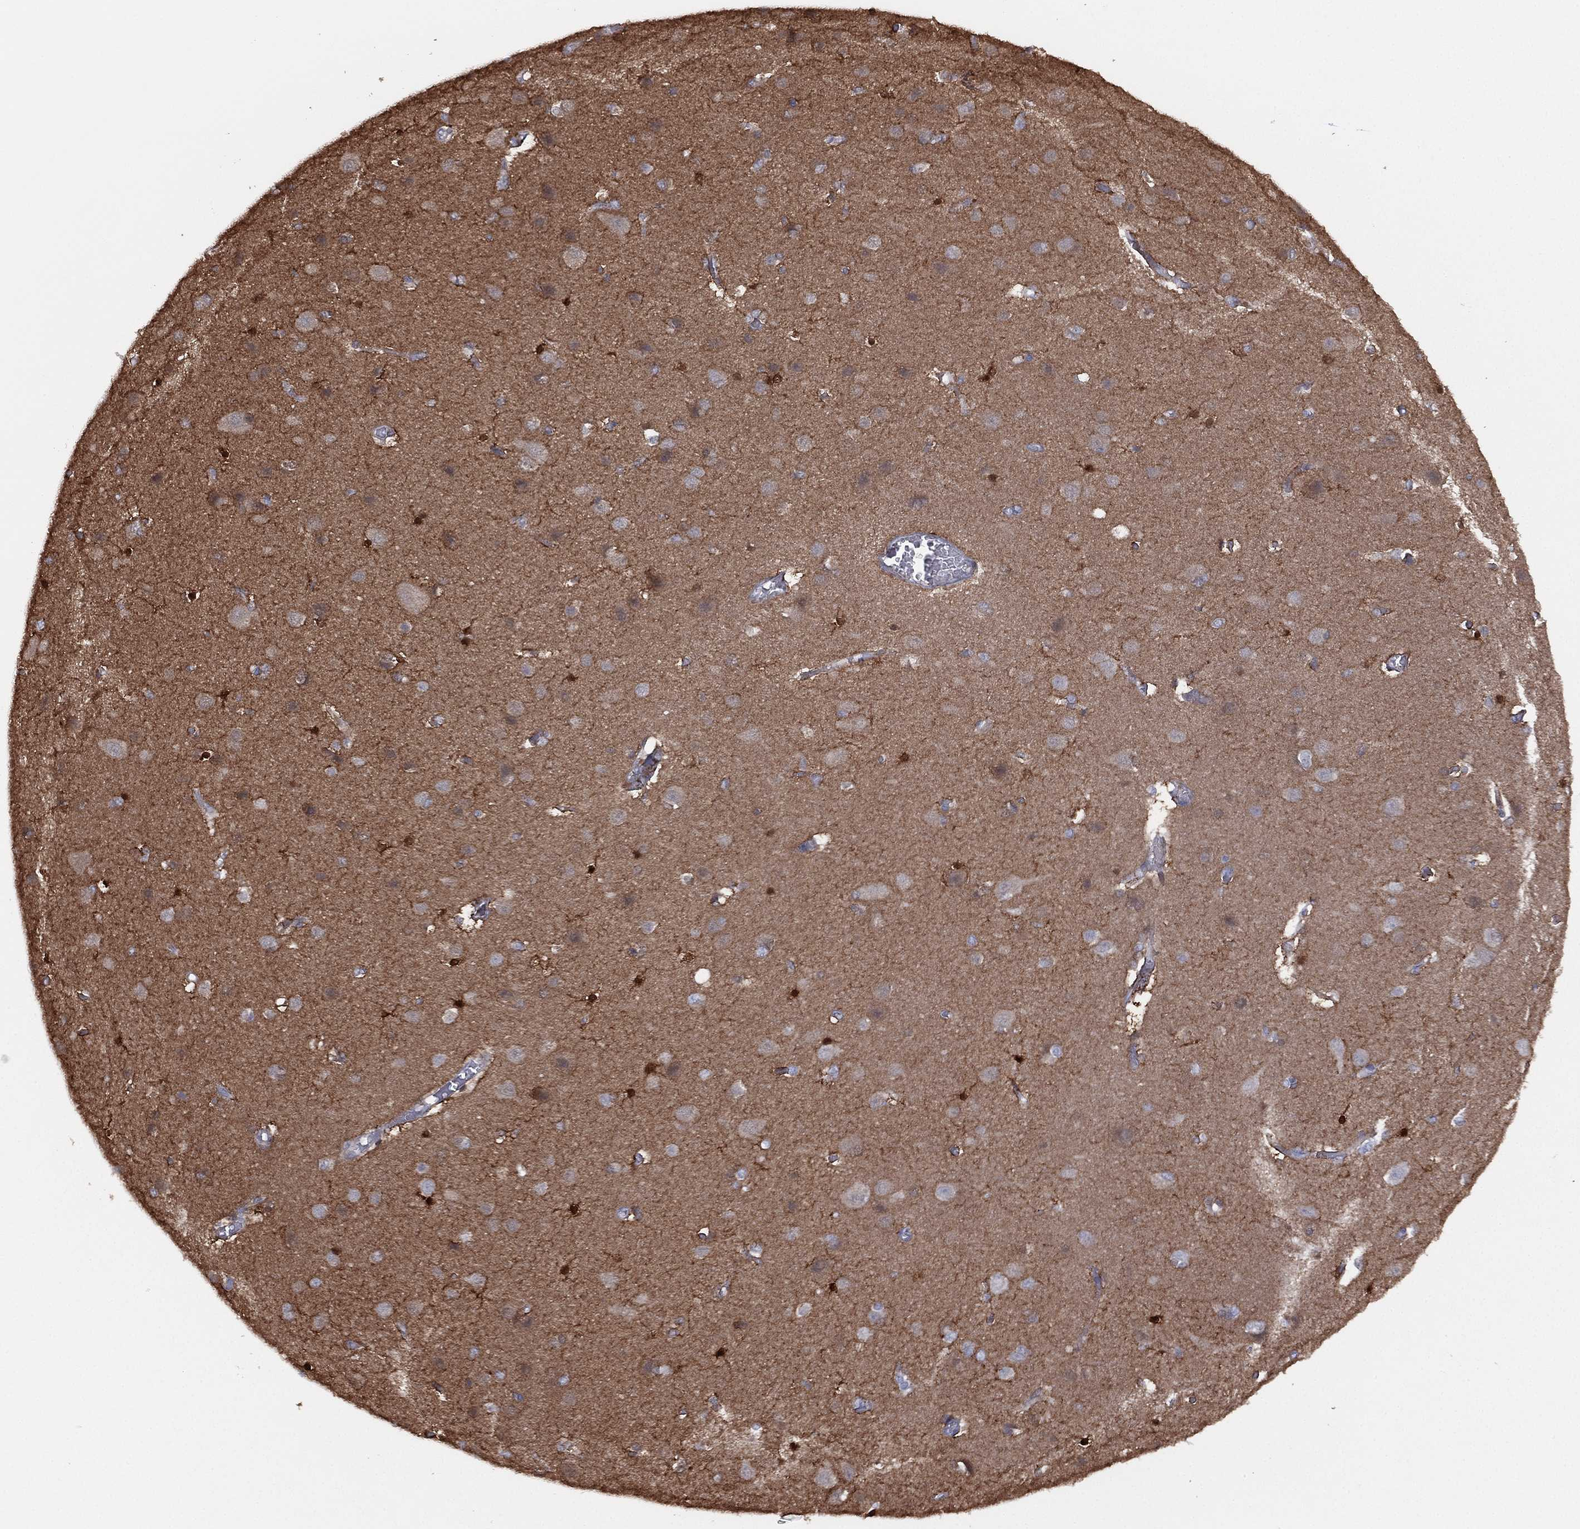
{"staining": {"intensity": "negative", "quantity": "none", "location": "none"}, "tissue": "cerebral cortex", "cell_type": "Endothelial cells", "image_type": "normal", "snomed": [{"axis": "morphology", "description": "Normal tissue, NOS"}, {"axis": "topography", "description": "Cerebral cortex"}], "caption": "A high-resolution image shows immunohistochemistry (IHC) staining of normal cerebral cortex, which displays no significant expression in endothelial cells. The staining was performed using DAB to visualize the protein expression in brown, while the nuclei were stained in blue with hematoxylin (Magnification: 20x).", "gene": "DDAH1", "patient": {"sex": "male", "age": 37}}